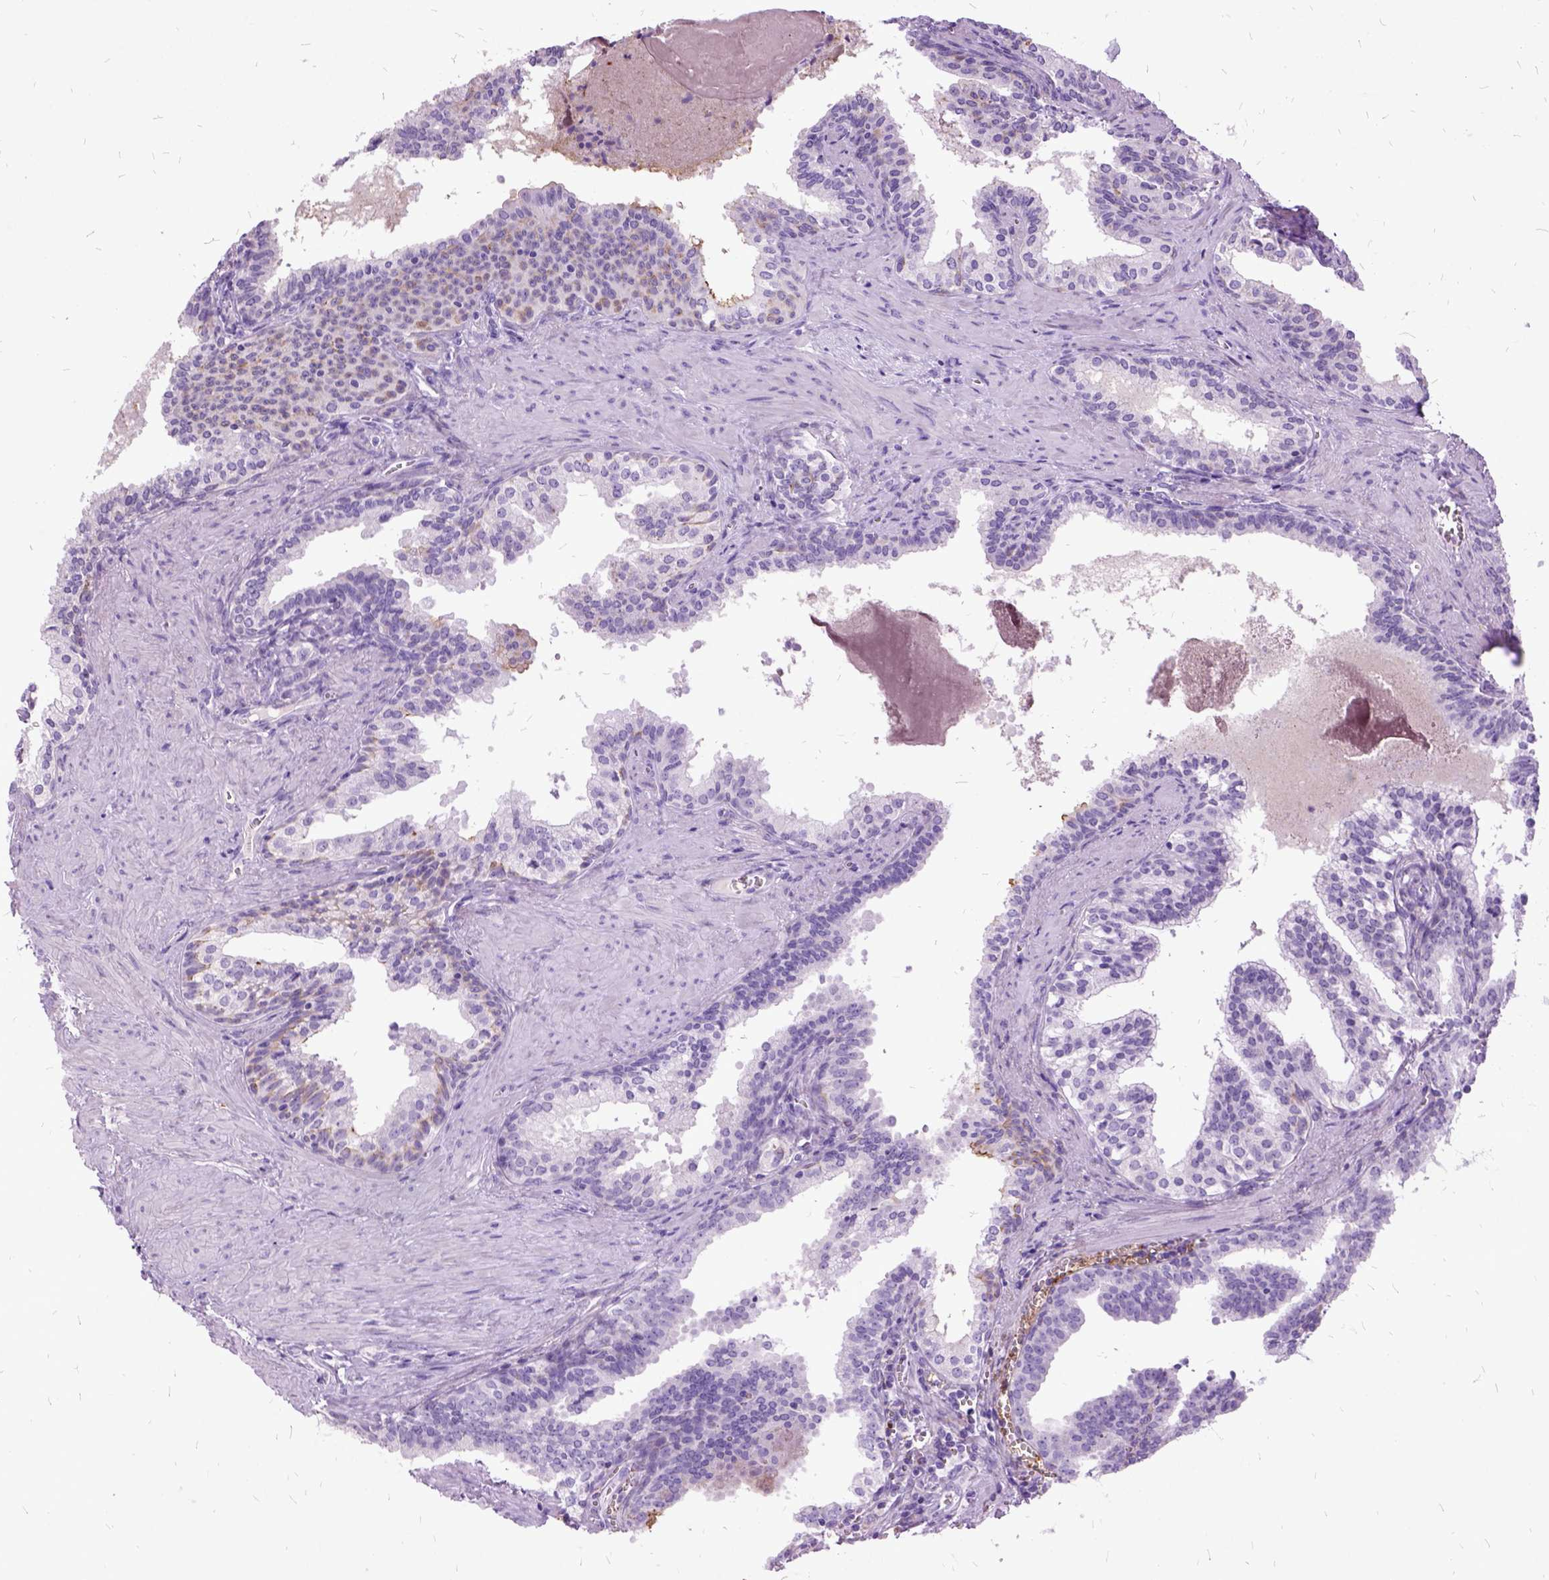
{"staining": {"intensity": "negative", "quantity": "none", "location": "none"}, "tissue": "prostate cancer", "cell_type": "Tumor cells", "image_type": "cancer", "snomed": [{"axis": "morphology", "description": "Adenocarcinoma, High grade"}, {"axis": "topography", "description": "Prostate"}], "caption": "This is a image of immunohistochemistry staining of prostate adenocarcinoma (high-grade), which shows no expression in tumor cells. (Immunohistochemistry, brightfield microscopy, high magnification).", "gene": "MME", "patient": {"sex": "male", "age": 68}}